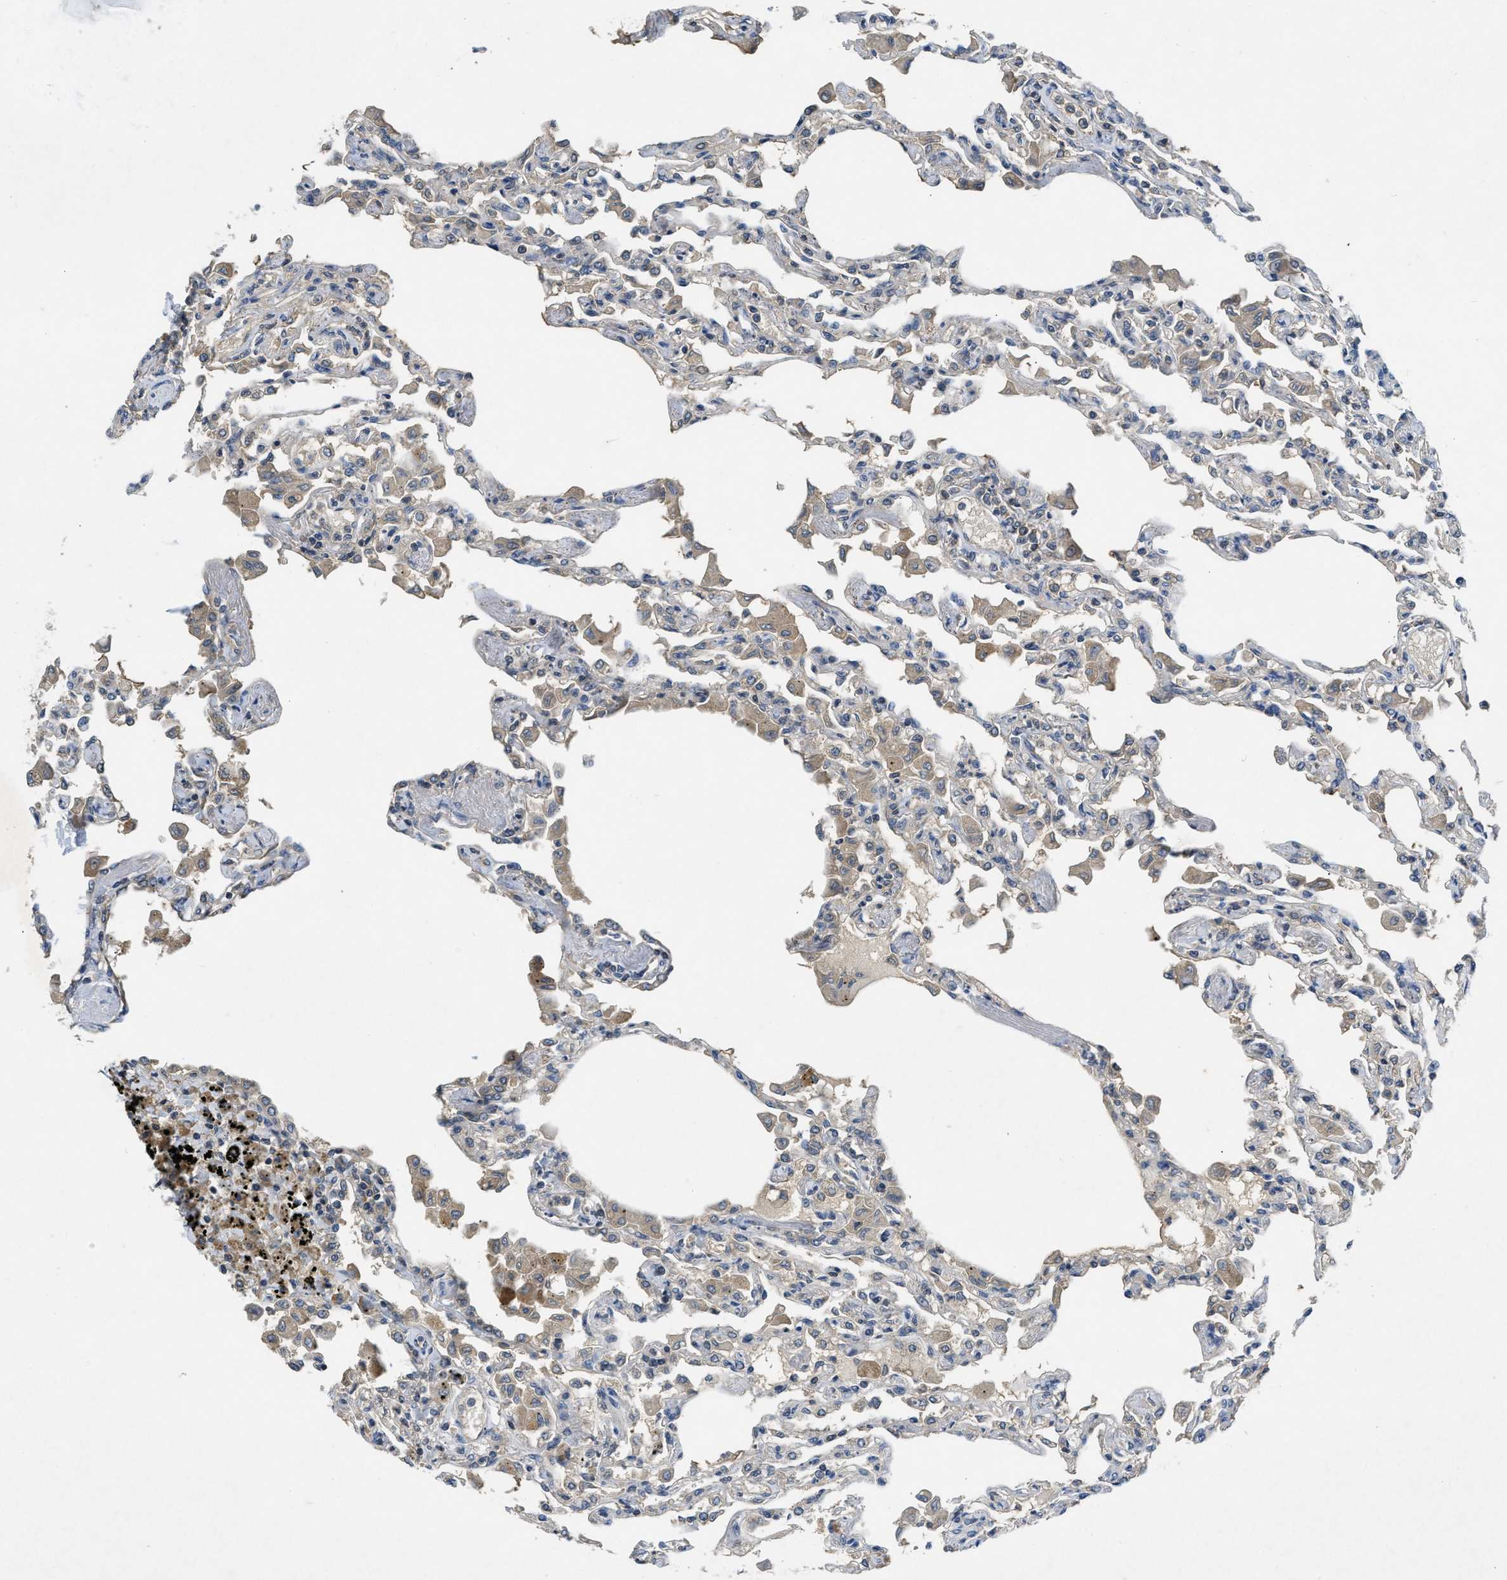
{"staining": {"intensity": "negative", "quantity": "none", "location": "none"}, "tissue": "lung", "cell_type": "Alveolar cells", "image_type": "normal", "snomed": [{"axis": "morphology", "description": "Normal tissue, NOS"}, {"axis": "topography", "description": "Bronchus"}, {"axis": "topography", "description": "Lung"}], "caption": "A histopathology image of human lung is negative for staining in alveolar cells.", "gene": "PPP3CA", "patient": {"sex": "female", "age": 49}}